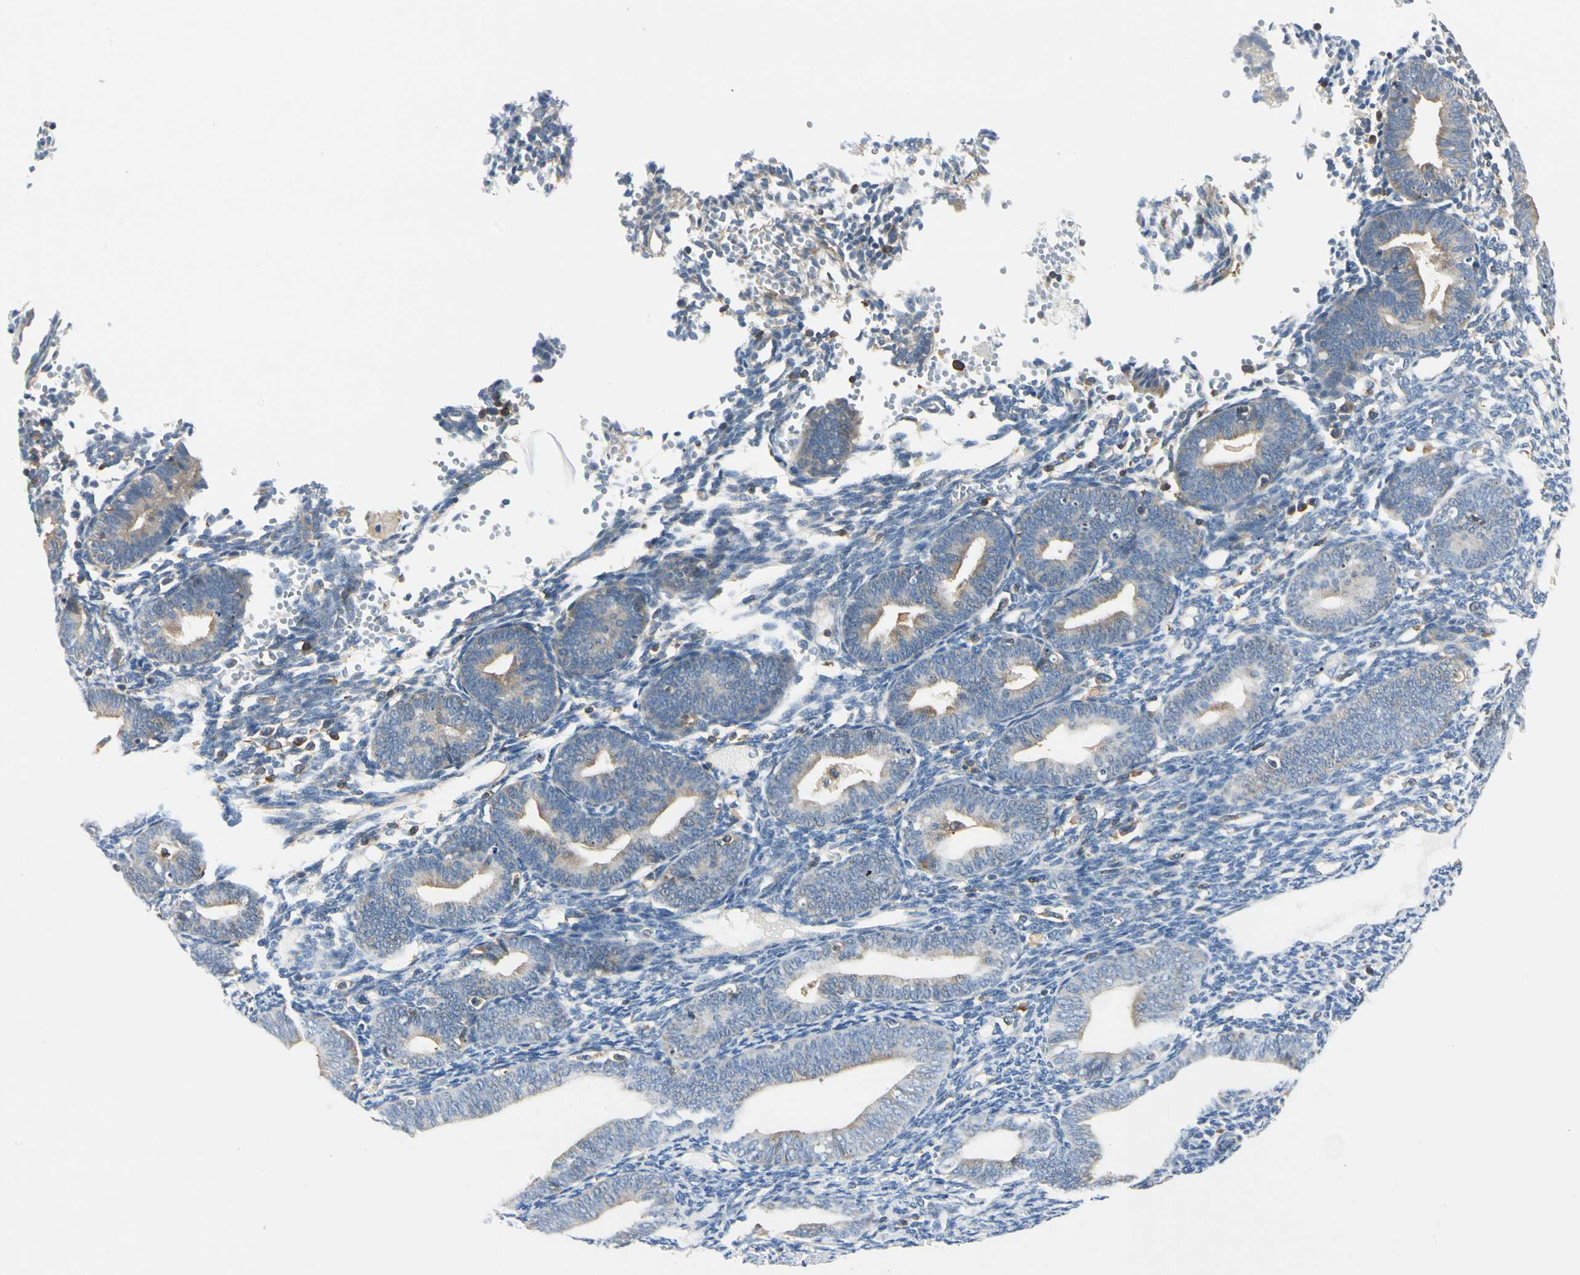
{"staining": {"intensity": "negative", "quantity": "none", "location": "none"}, "tissue": "endometrium", "cell_type": "Cells in endometrial stroma", "image_type": "normal", "snomed": [{"axis": "morphology", "description": "Normal tissue, NOS"}, {"axis": "topography", "description": "Endometrium"}], "caption": "DAB immunohistochemical staining of benign endometrium displays no significant positivity in cells in endometrial stroma. The staining was performed using DAB (3,3'-diaminobenzidine) to visualize the protein expression in brown, while the nuclei were stained in blue with hematoxylin (Magnification: 20x).", "gene": "CAPZA2", "patient": {"sex": "female", "age": 61}}